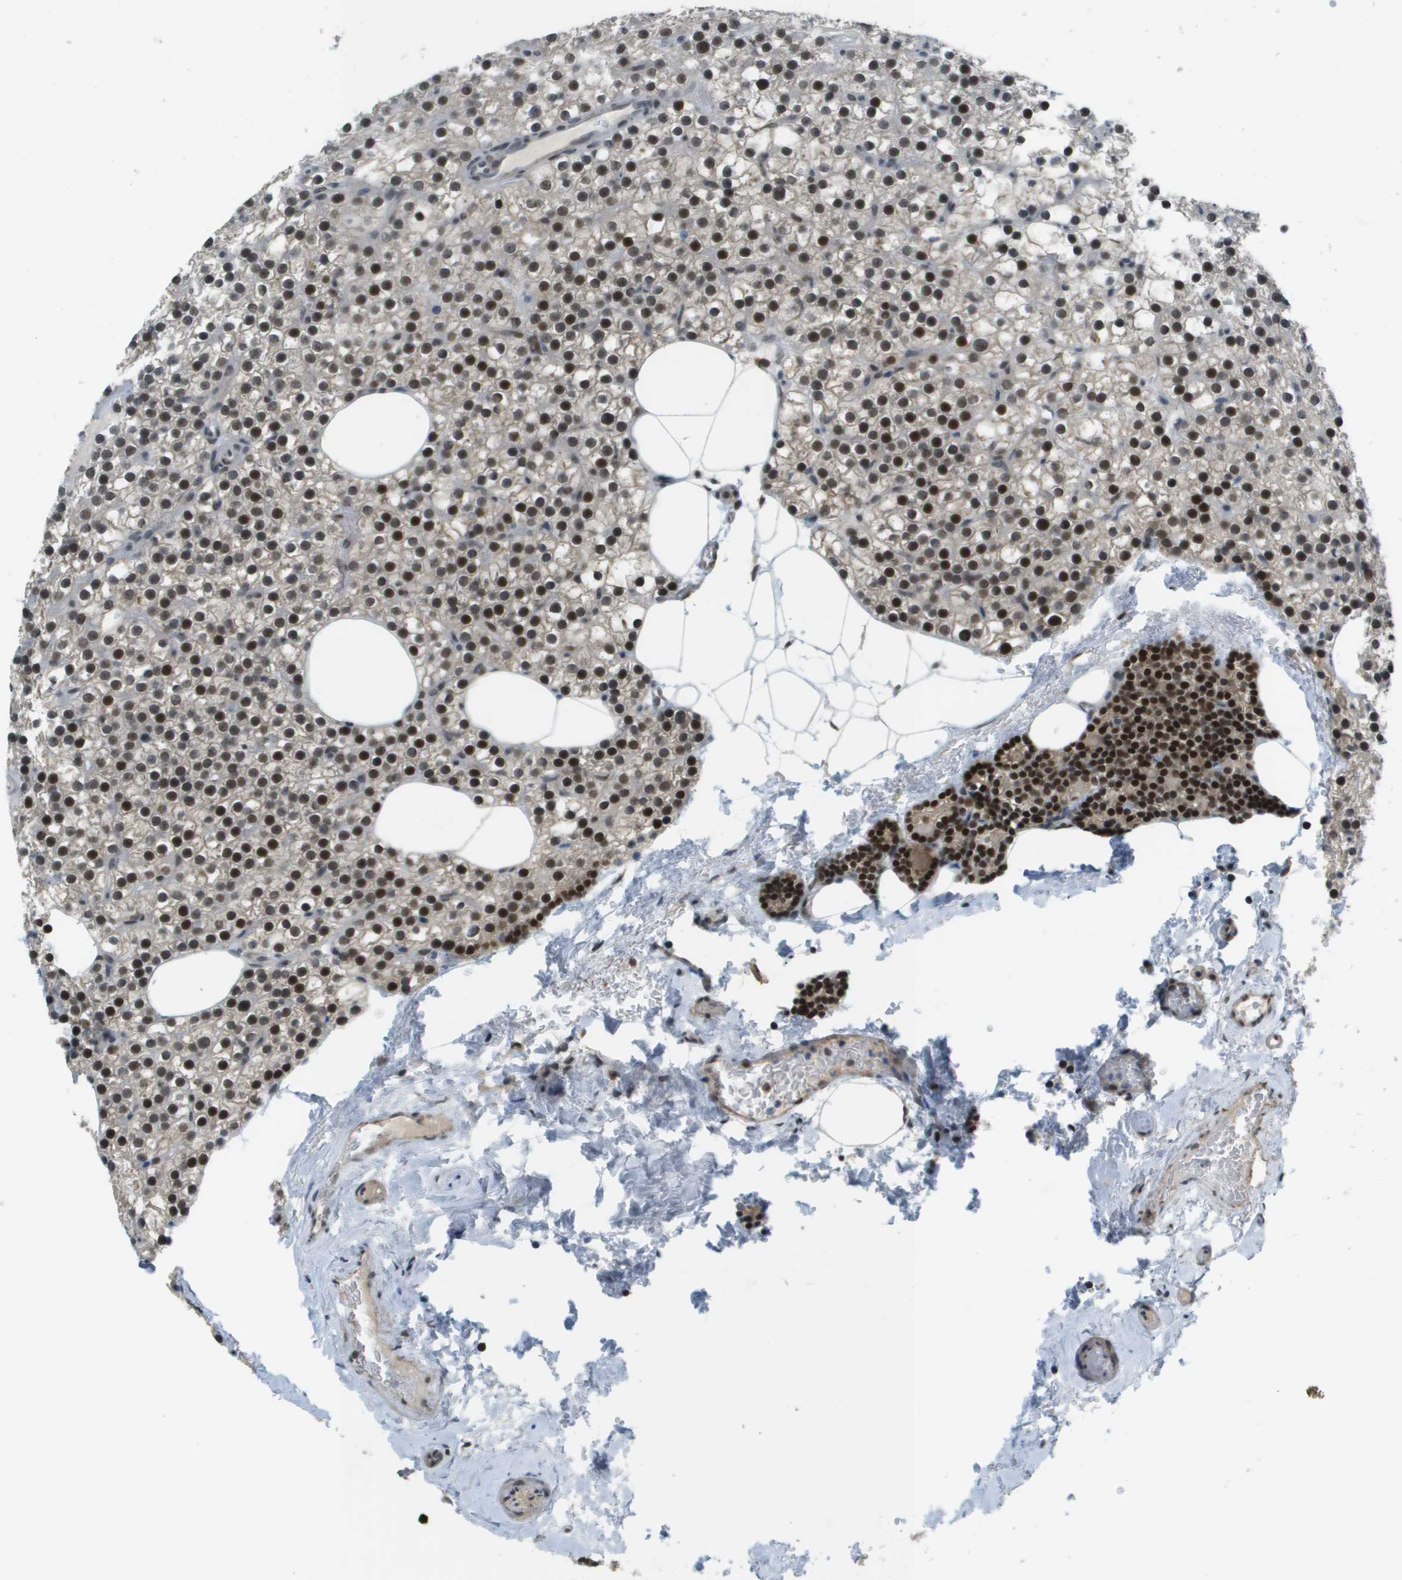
{"staining": {"intensity": "strong", "quantity": ">75%", "location": "cytoplasmic/membranous,nuclear"}, "tissue": "parathyroid gland", "cell_type": "Glandular cells", "image_type": "normal", "snomed": [{"axis": "morphology", "description": "Normal tissue, NOS"}, {"axis": "morphology", "description": "Adenoma, NOS"}, {"axis": "topography", "description": "Parathyroid gland"}], "caption": "Strong cytoplasmic/membranous,nuclear positivity is present in about >75% of glandular cells in benign parathyroid gland.", "gene": "ARID1B", "patient": {"sex": "female", "age": 70}}